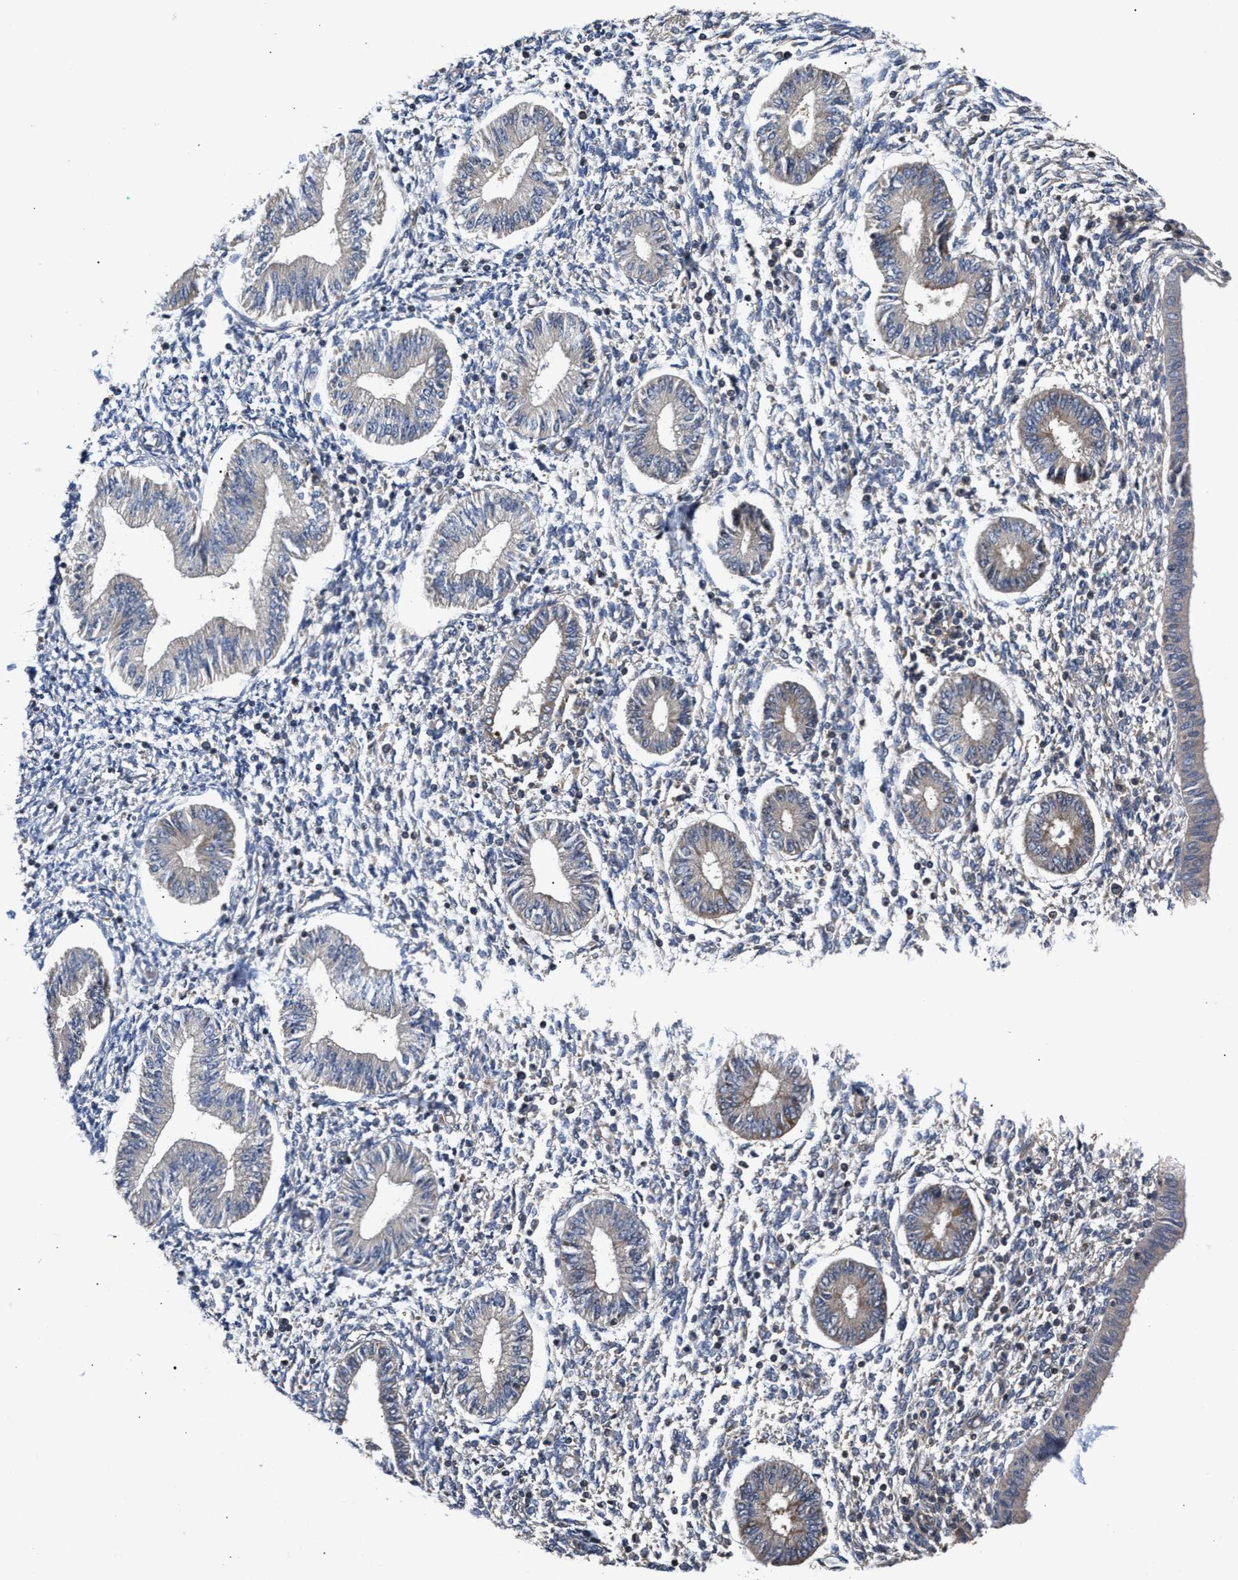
{"staining": {"intensity": "weak", "quantity": "<25%", "location": "cytoplasmic/membranous"}, "tissue": "endometrium", "cell_type": "Cells in endometrial stroma", "image_type": "normal", "snomed": [{"axis": "morphology", "description": "Normal tissue, NOS"}, {"axis": "topography", "description": "Endometrium"}], "caption": "This is an immunohistochemistry histopathology image of benign endometrium. There is no expression in cells in endometrial stroma.", "gene": "CLIP2", "patient": {"sex": "female", "age": 50}}